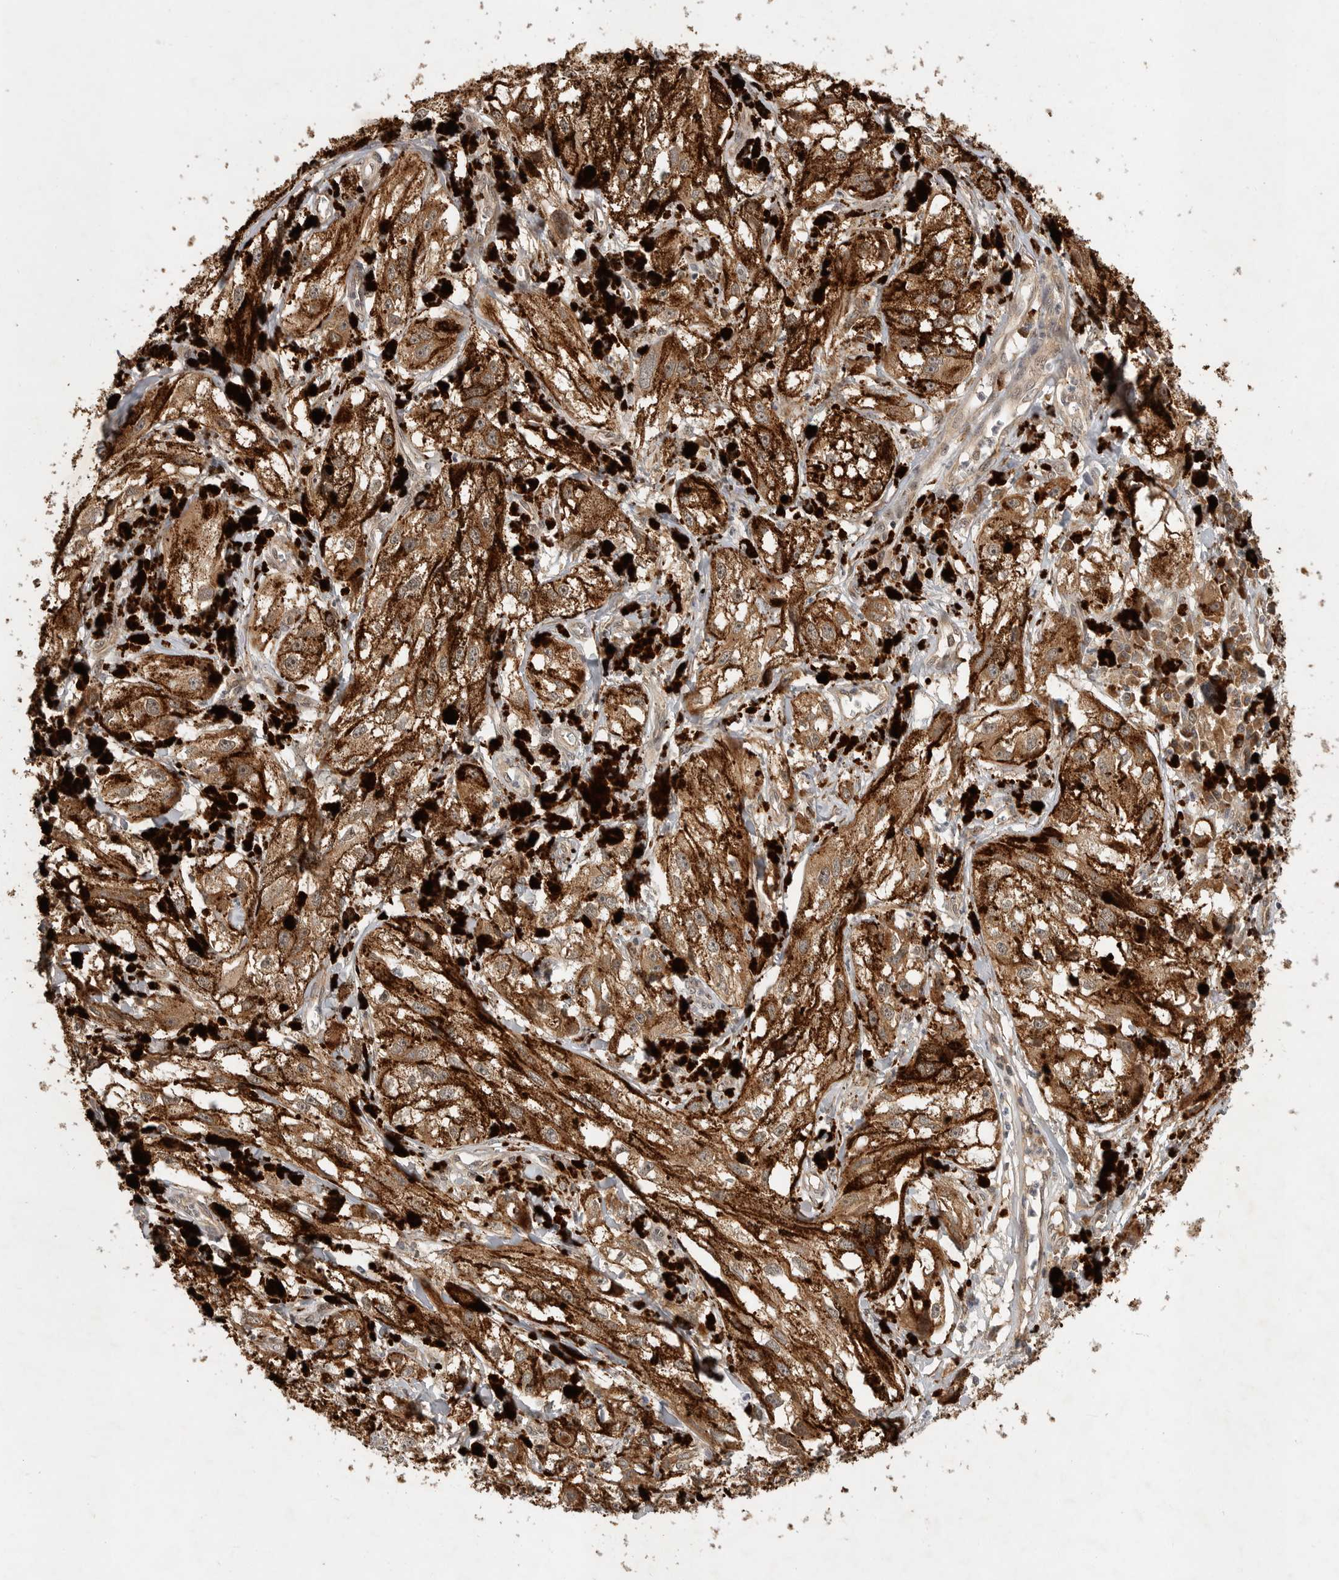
{"staining": {"intensity": "moderate", "quantity": ">75%", "location": "cytoplasmic/membranous"}, "tissue": "melanoma", "cell_type": "Tumor cells", "image_type": "cancer", "snomed": [{"axis": "morphology", "description": "Malignant melanoma, NOS"}, {"axis": "topography", "description": "Skin"}], "caption": "Moderate cytoplasmic/membranous positivity is seen in approximately >75% of tumor cells in melanoma. (Brightfield microscopy of DAB IHC at high magnification).", "gene": "OSBPL9", "patient": {"sex": "male", "age": 88}}